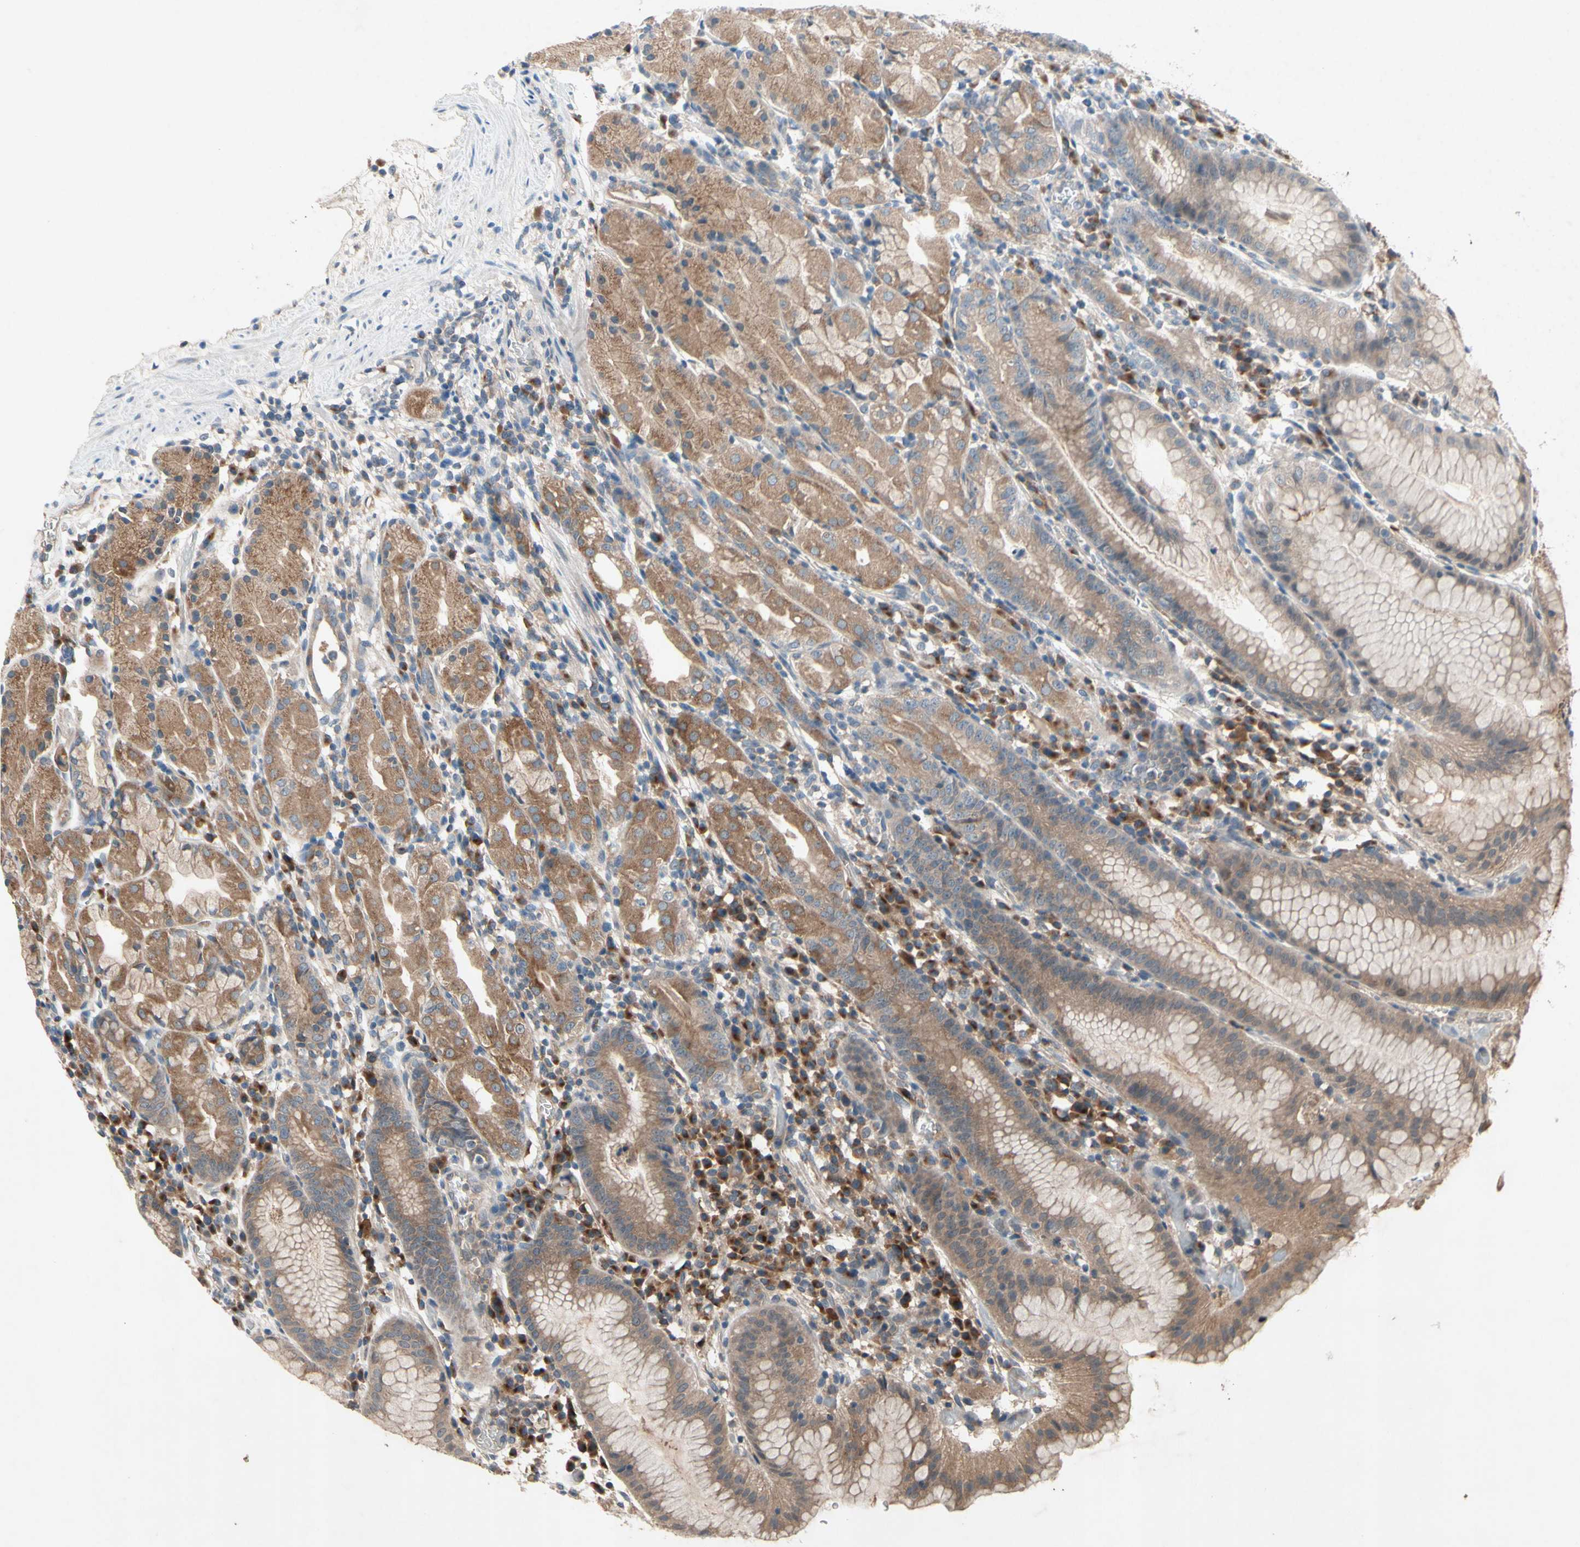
{"staining": {"intensity": "moderate", "quantity": "25%-75%", "location": "cytoplasmic/membranous"}, "tissue": "stomach", "cell_type": "Glandular cells", "image_type": "normal", "snomed": [{"axis": "morphology", "description": "Normal tissue, NOS"}, {"axis": "topography", "description": "Stomach"}, {"axis": "topography", "description": "Stomach, lower"}], "caption": "A histopathology image showing moderate cytoplasmic/membranous staining in about 25%-75% of glandular cells in benign stomach, as visualized by brown immunohistochemical staining.", "gene": "NSF", "patient": {"sex": "female", "age": 75}}